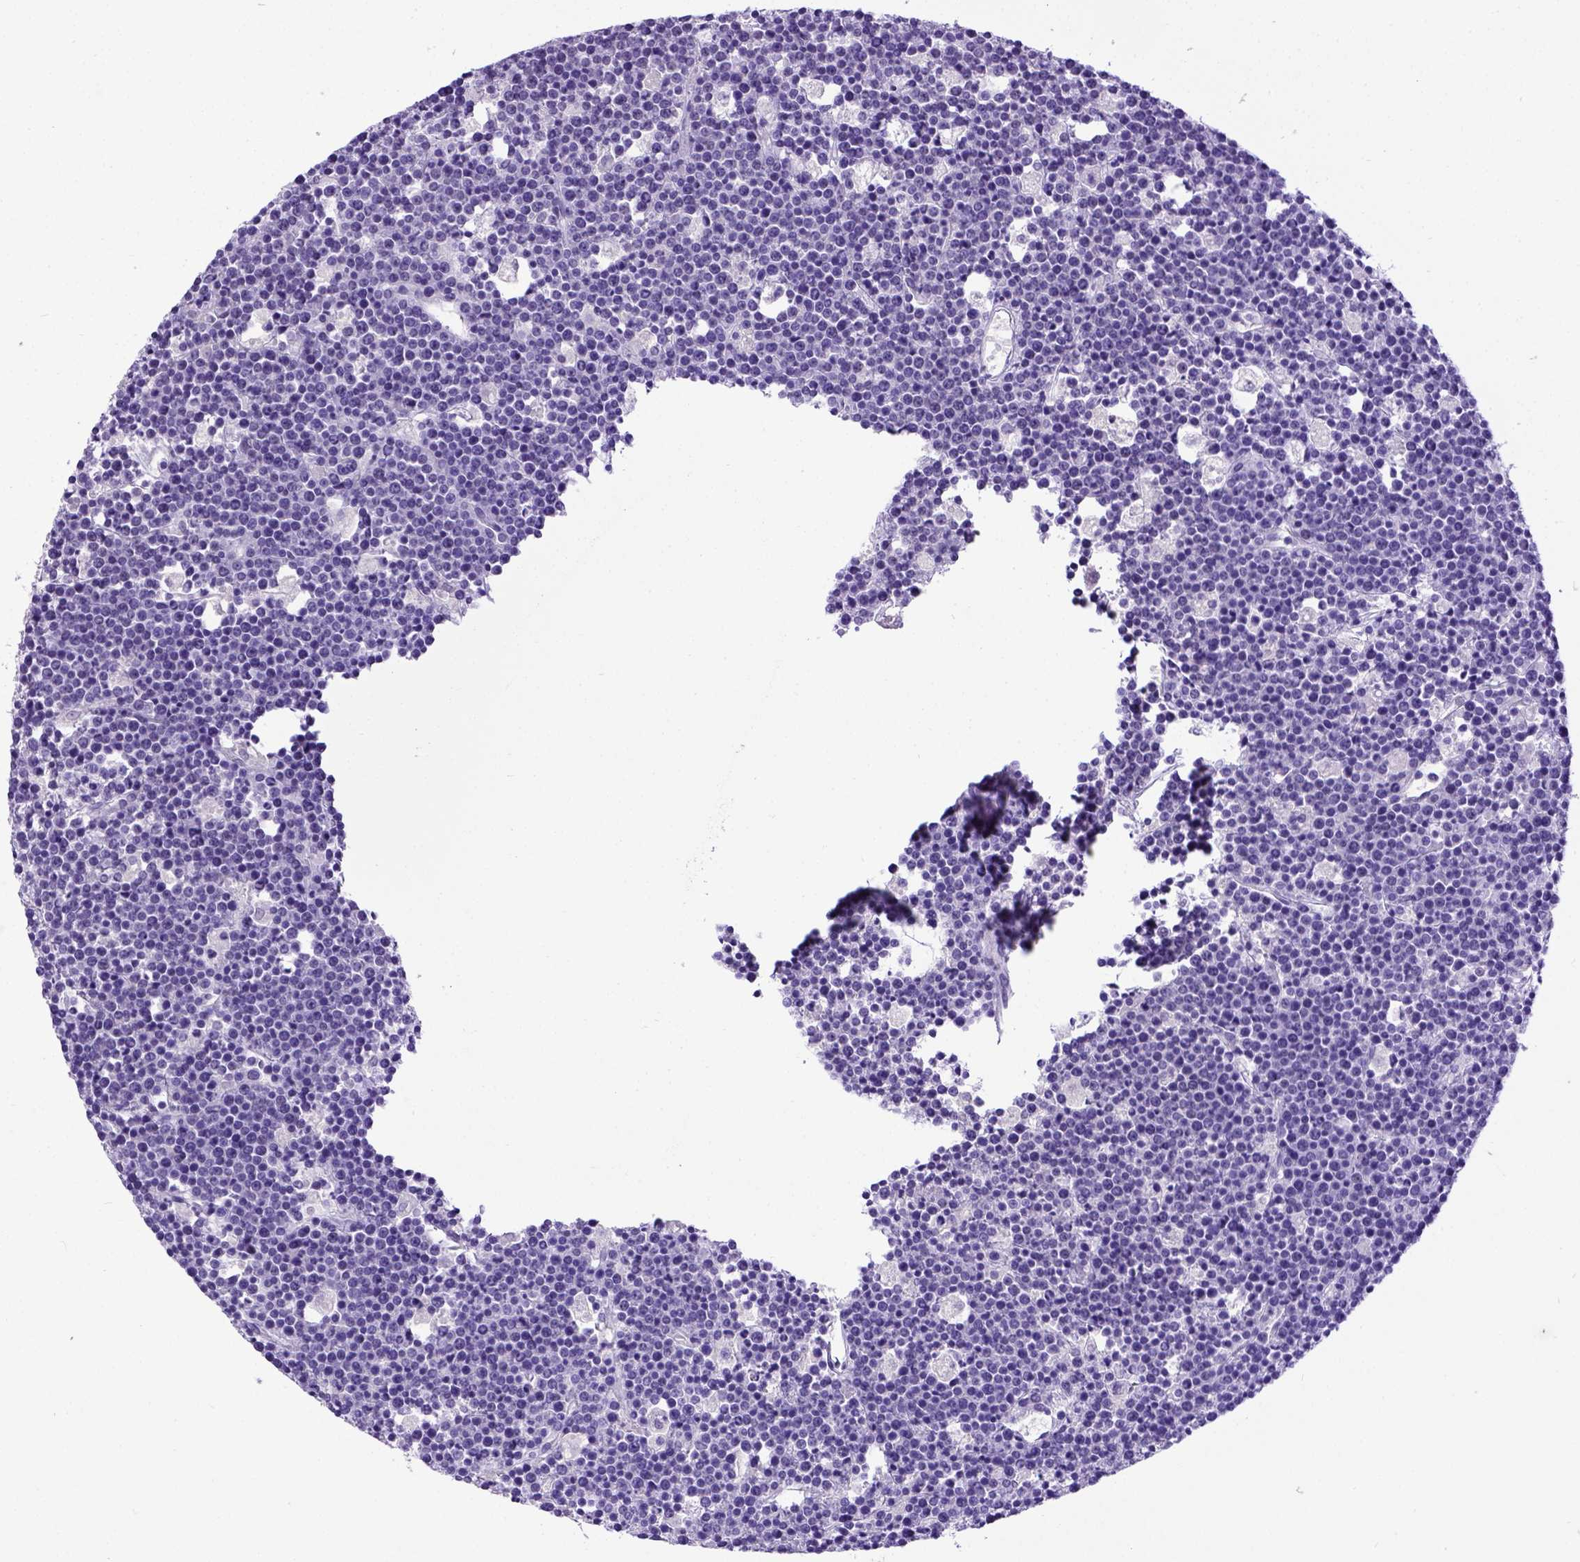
{"staining": {"intensity": "negative", "quantity": "none", "location": "none"}, "tissue": "lymphoma", "cell_type": "Tumor cells", "image_type": "cancer", "snomed": [{"axis": "morphology", "description": "Malignant lymphoma, non-Hodgkin's type, High grade"}, {"axis": "topography", "description": "Ovary"}], "caption": "Tumor cells are negative for protein expression in human lymphoma. Nuclei are stained in blue.", "gene": "ESR1", "patient": {"sex": "female", "age": 56}}